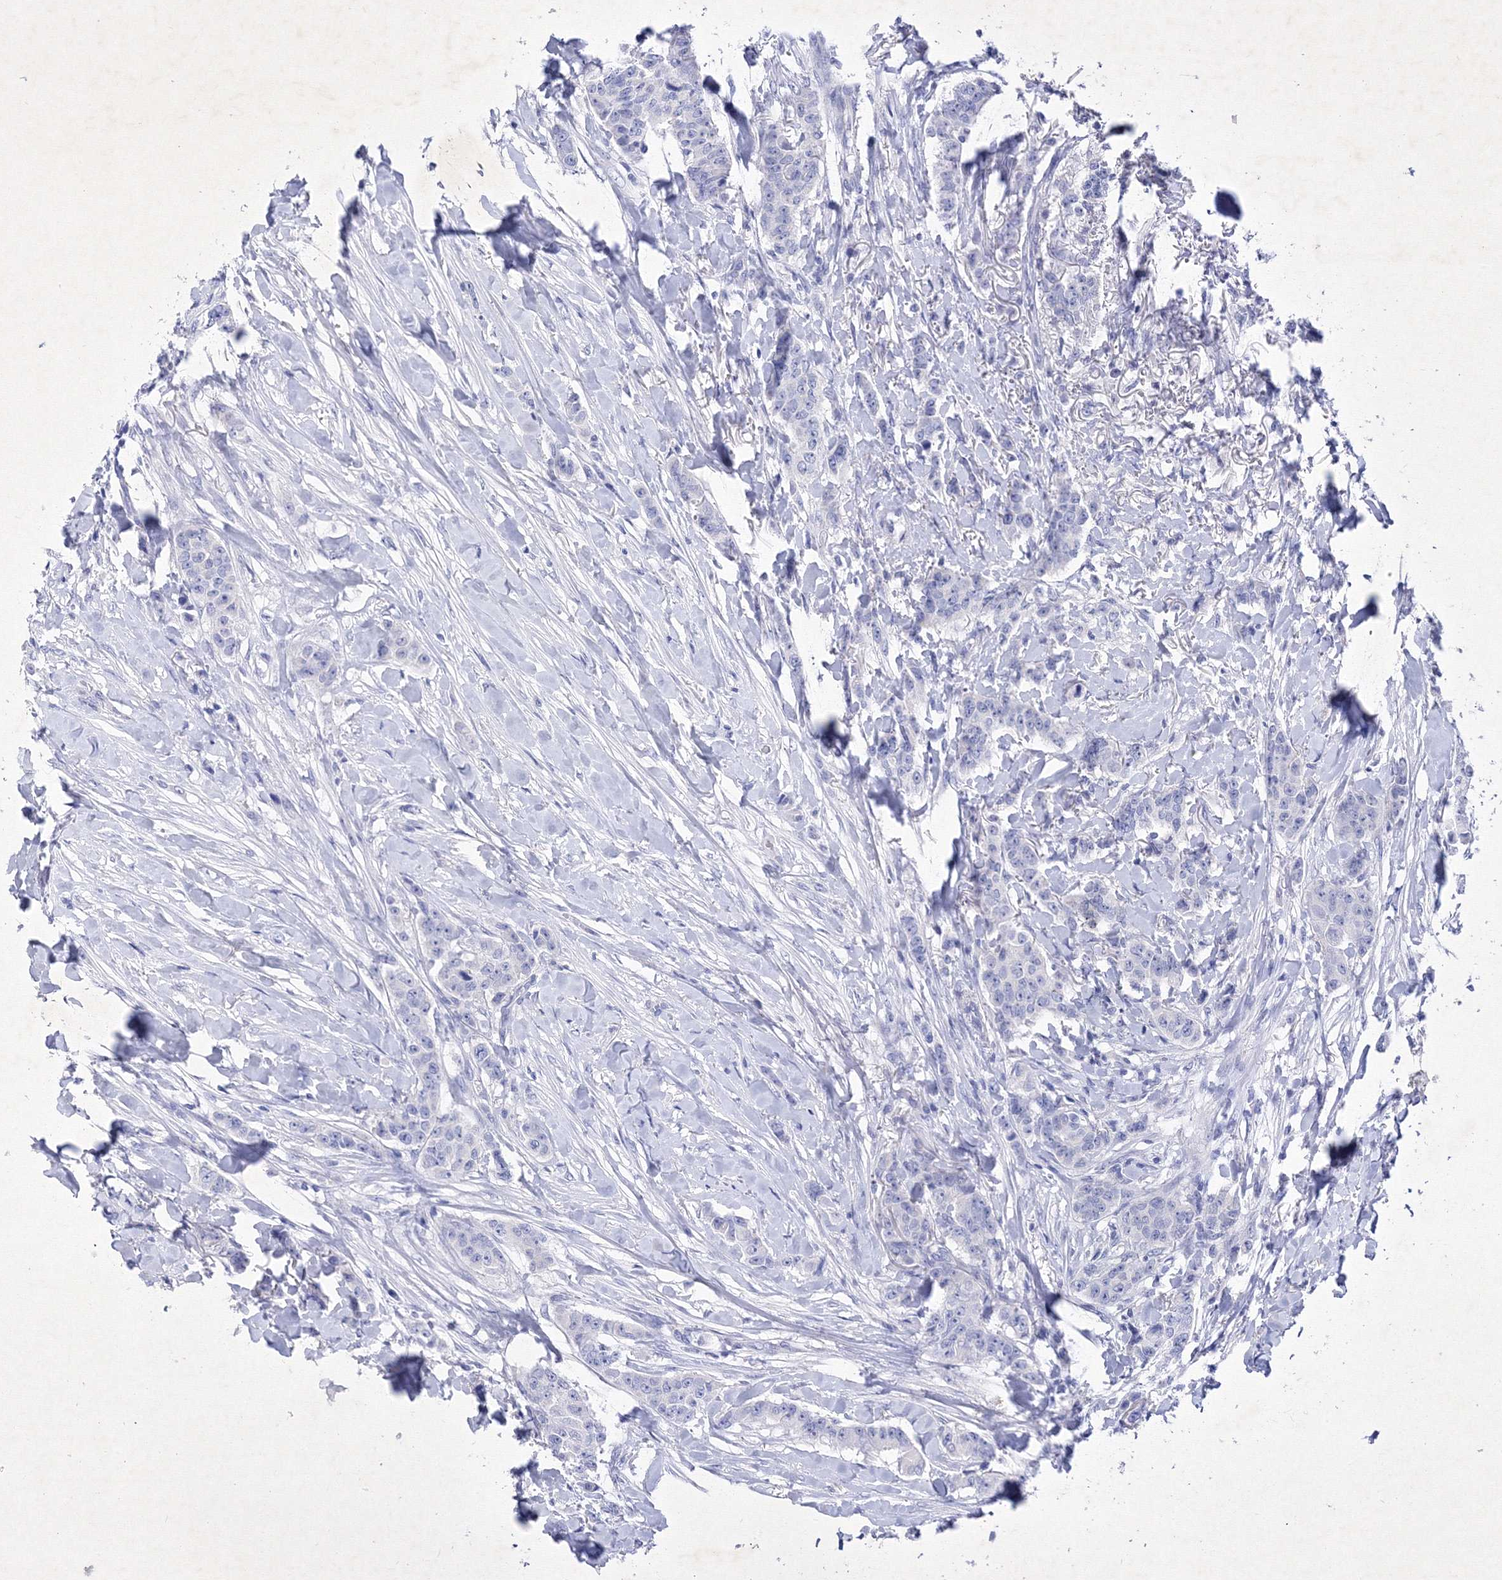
{"staining": {"intensity": "negative", "quantity": "none", "location": "none"}, "tissue": "breast cancer", "cell_type": "Tumor cells", "image_type": "cancer", "snomed": [{"axis": "morphology", "description": "Duct carcinoma"}, {"axis": "topography", "description": "Breast"}], "caption": "DAB immunohistochemical staining of human breast cancer (infiltrating ductal carcinoma) reveals no significant expression in tumor cells.", "gene": "GPN1", "patient": {"sex": "female", "age": 40}}